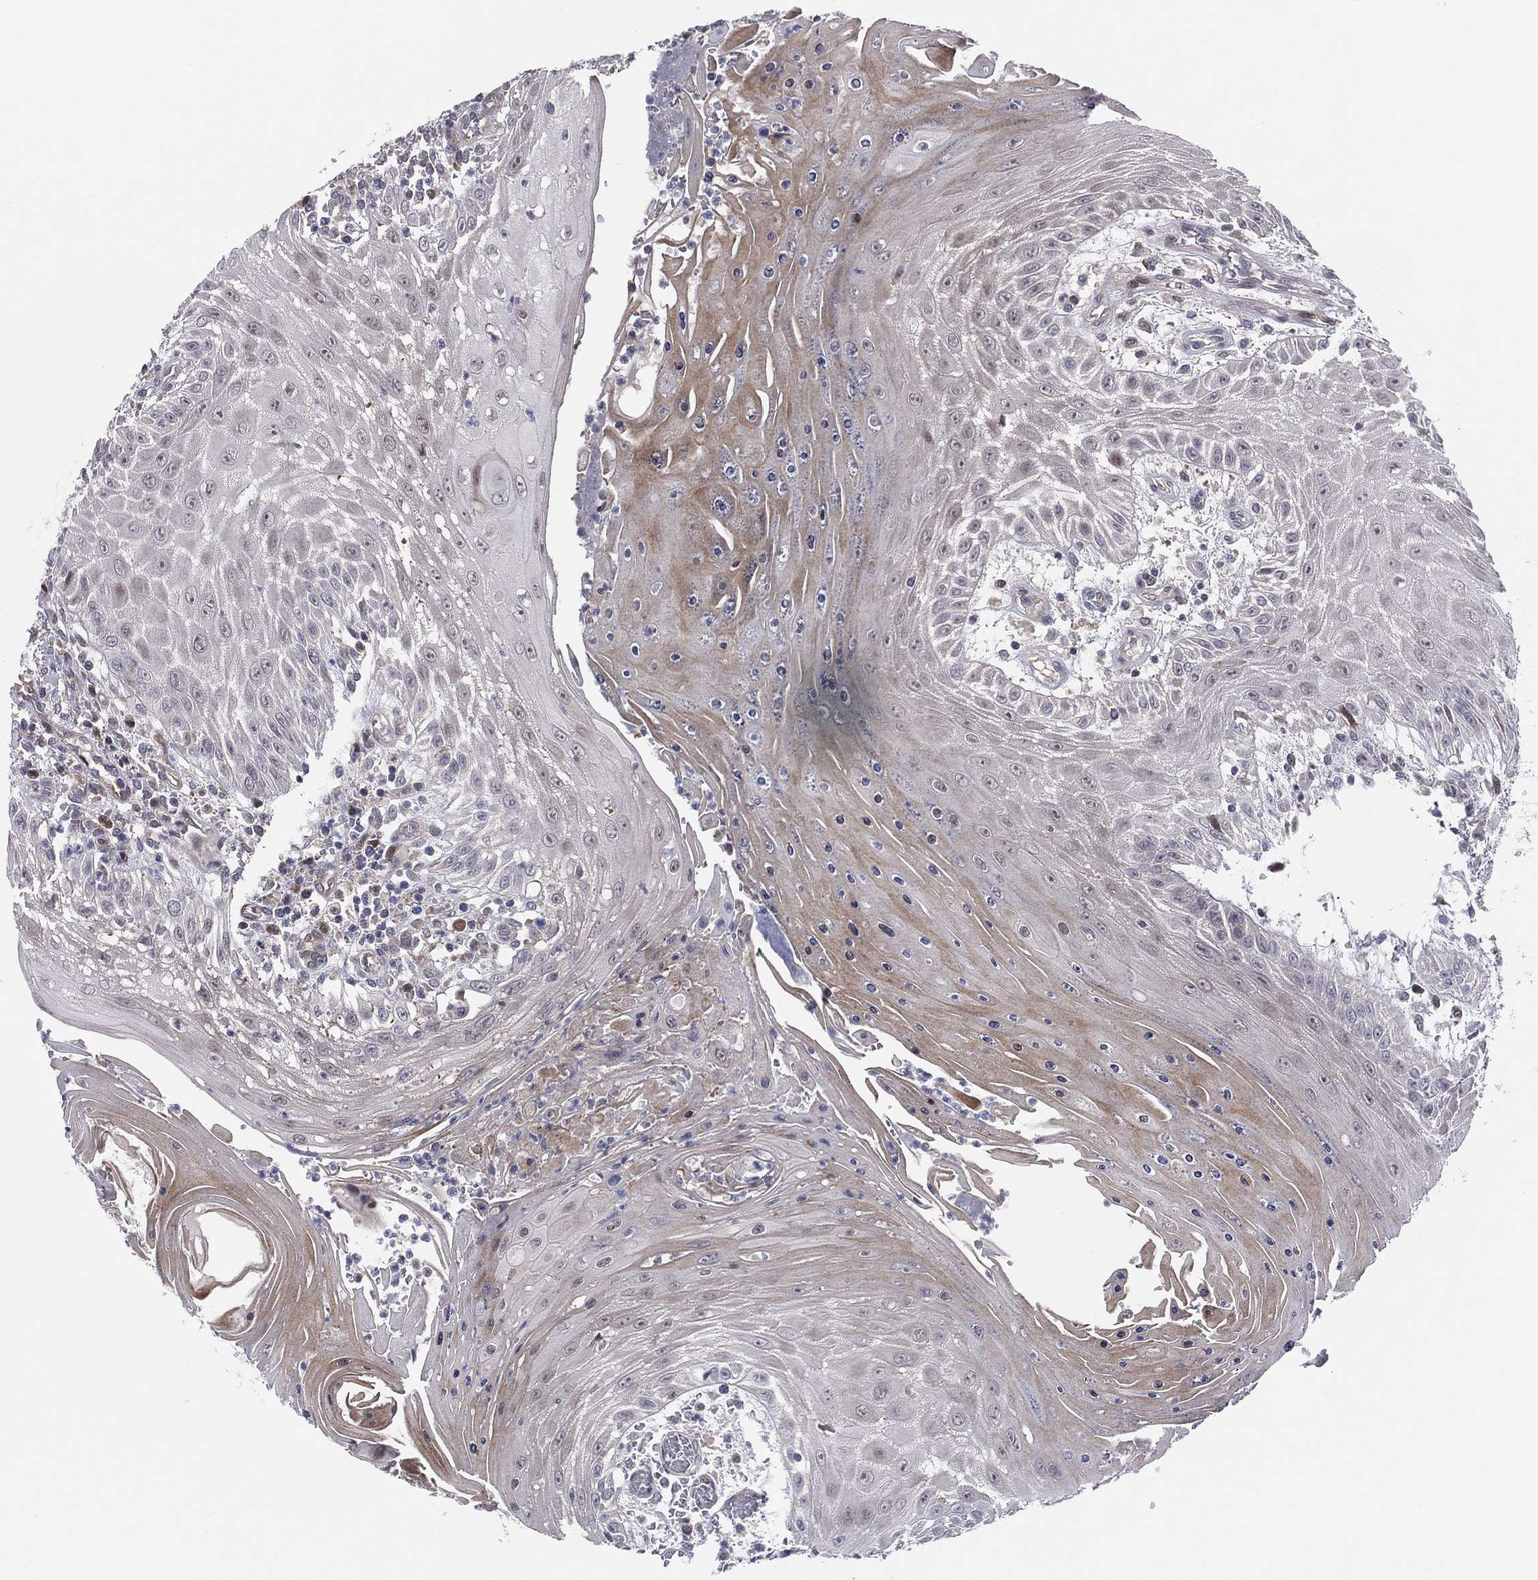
{"staining": {"intensity": "moderate", "quantity": "<25%", "location": "cytoplasmic/membranous"}, "tissue": "head and neck cancer", "cell_type": "Tumor cells", "image_type": "cancer", "snomed": [{"axis": "morphology", "description": "Squamous cell carcinoma, NOS"}, {"axis": "topography", "description": "Oral tissue"}, {"axis": "topography", "description": "Head-Neck"}], "caption": "There is low levels of moderate cytoplasmic/membranous staining in tumor cells of head and neck cancer, as demonstrated by immunohistochemical staining (brown color).", "gene": "UTP14A", "patient": {"sex": "male", "age": 58}}